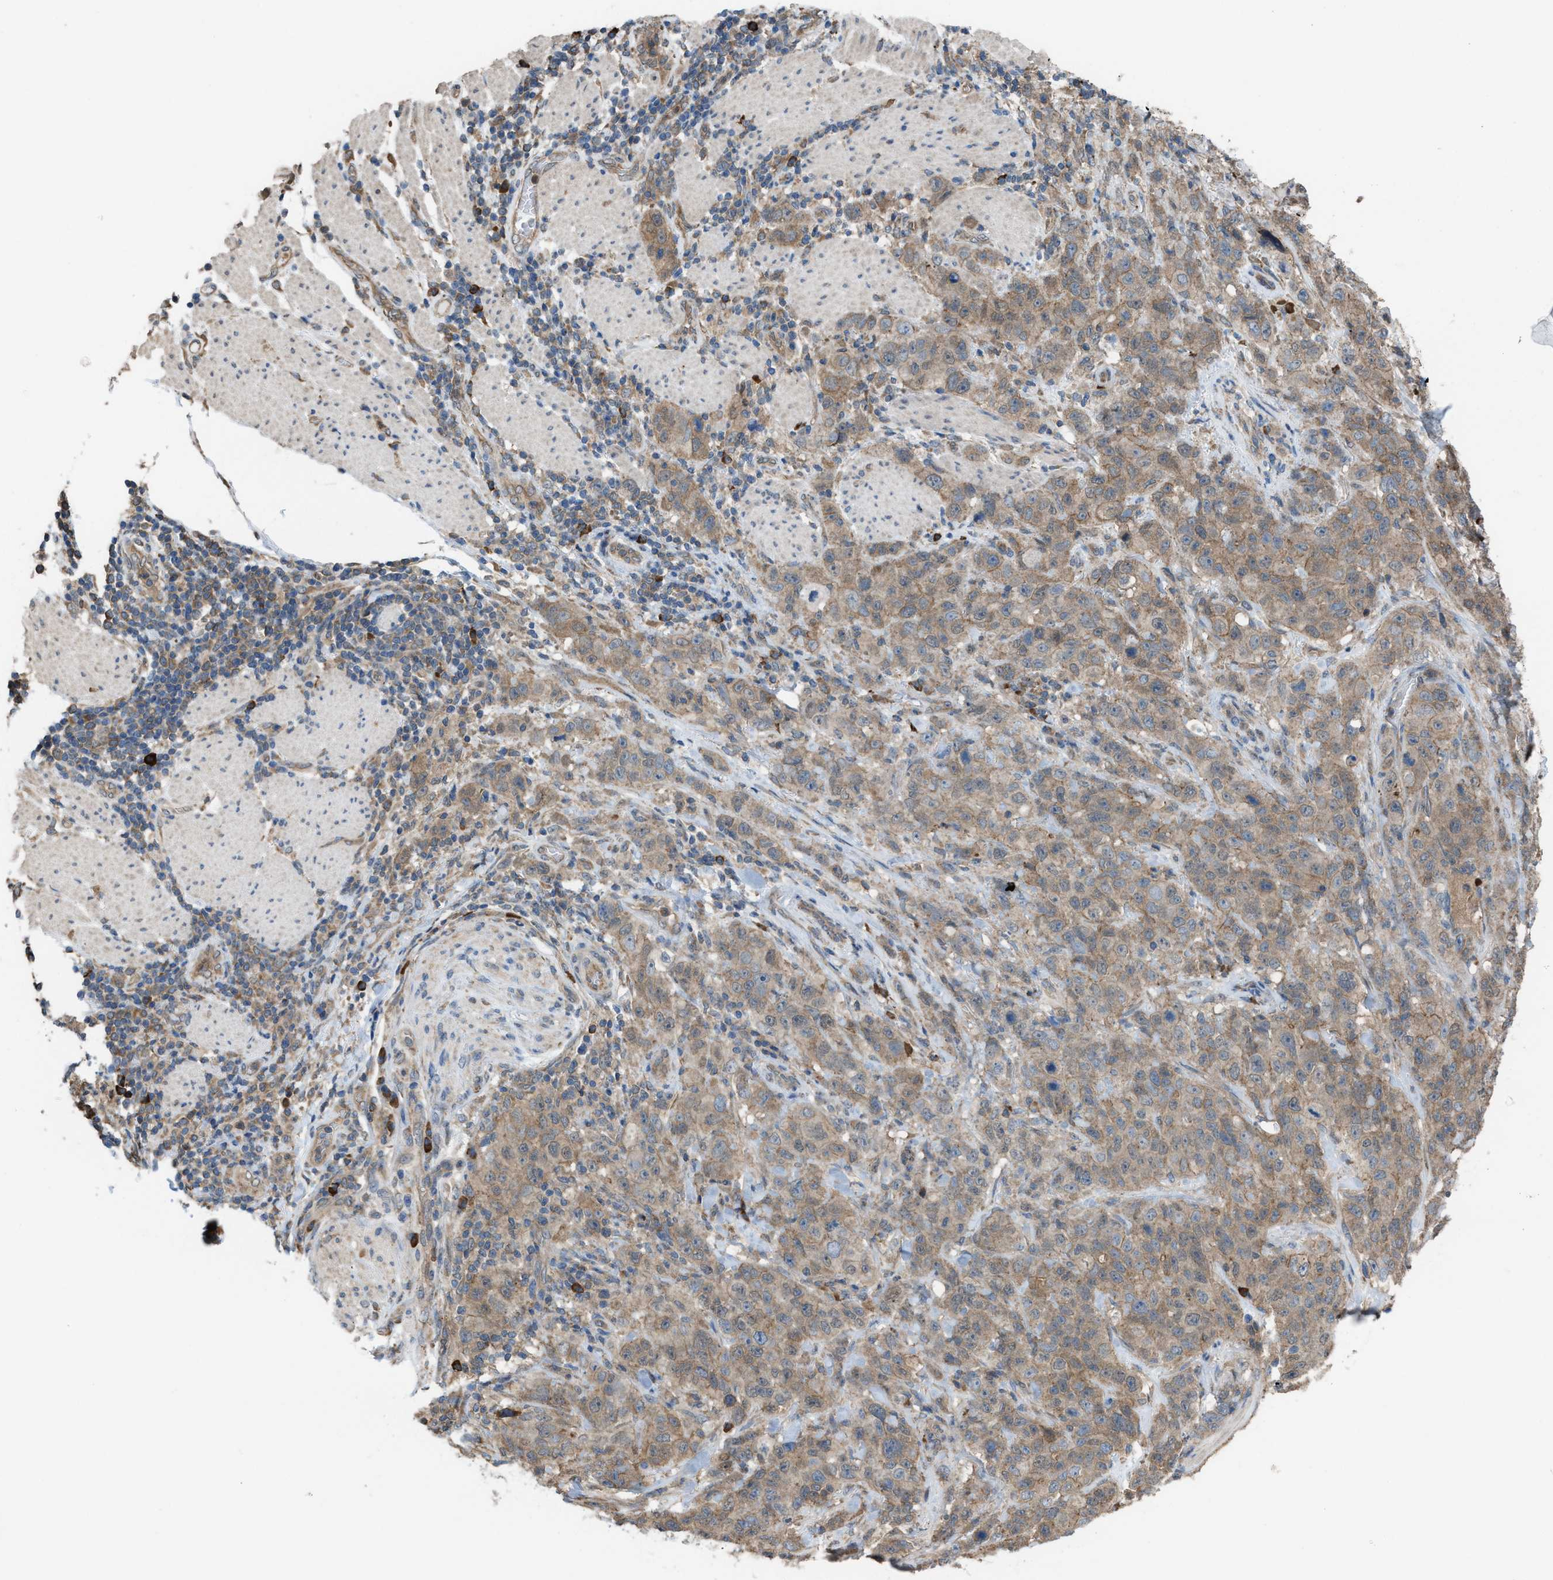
{"staining": {"intensity": "moderate", "quantity": ">75%", "location": "cytoplasmic/membranous"}, "tissue": "stomach cancer", "cell_type": "Tumor cells", "image_type": "cancer", "snomed": [{"axis": "morphology", "description": "Adenocarcinoma, NOS"}, {"axis": "topography", "description": "Stomach"}], "caption": "DAB immunohistochemical staining of human adenocarcinoma (stomach) demonstrates moderate cytoplasmic/membranous protein staining in about >75% of tumor cells. Nuclei are stained in blue.", "gene": "PLAA", "patient": {"sex": "male", "age": 48}}